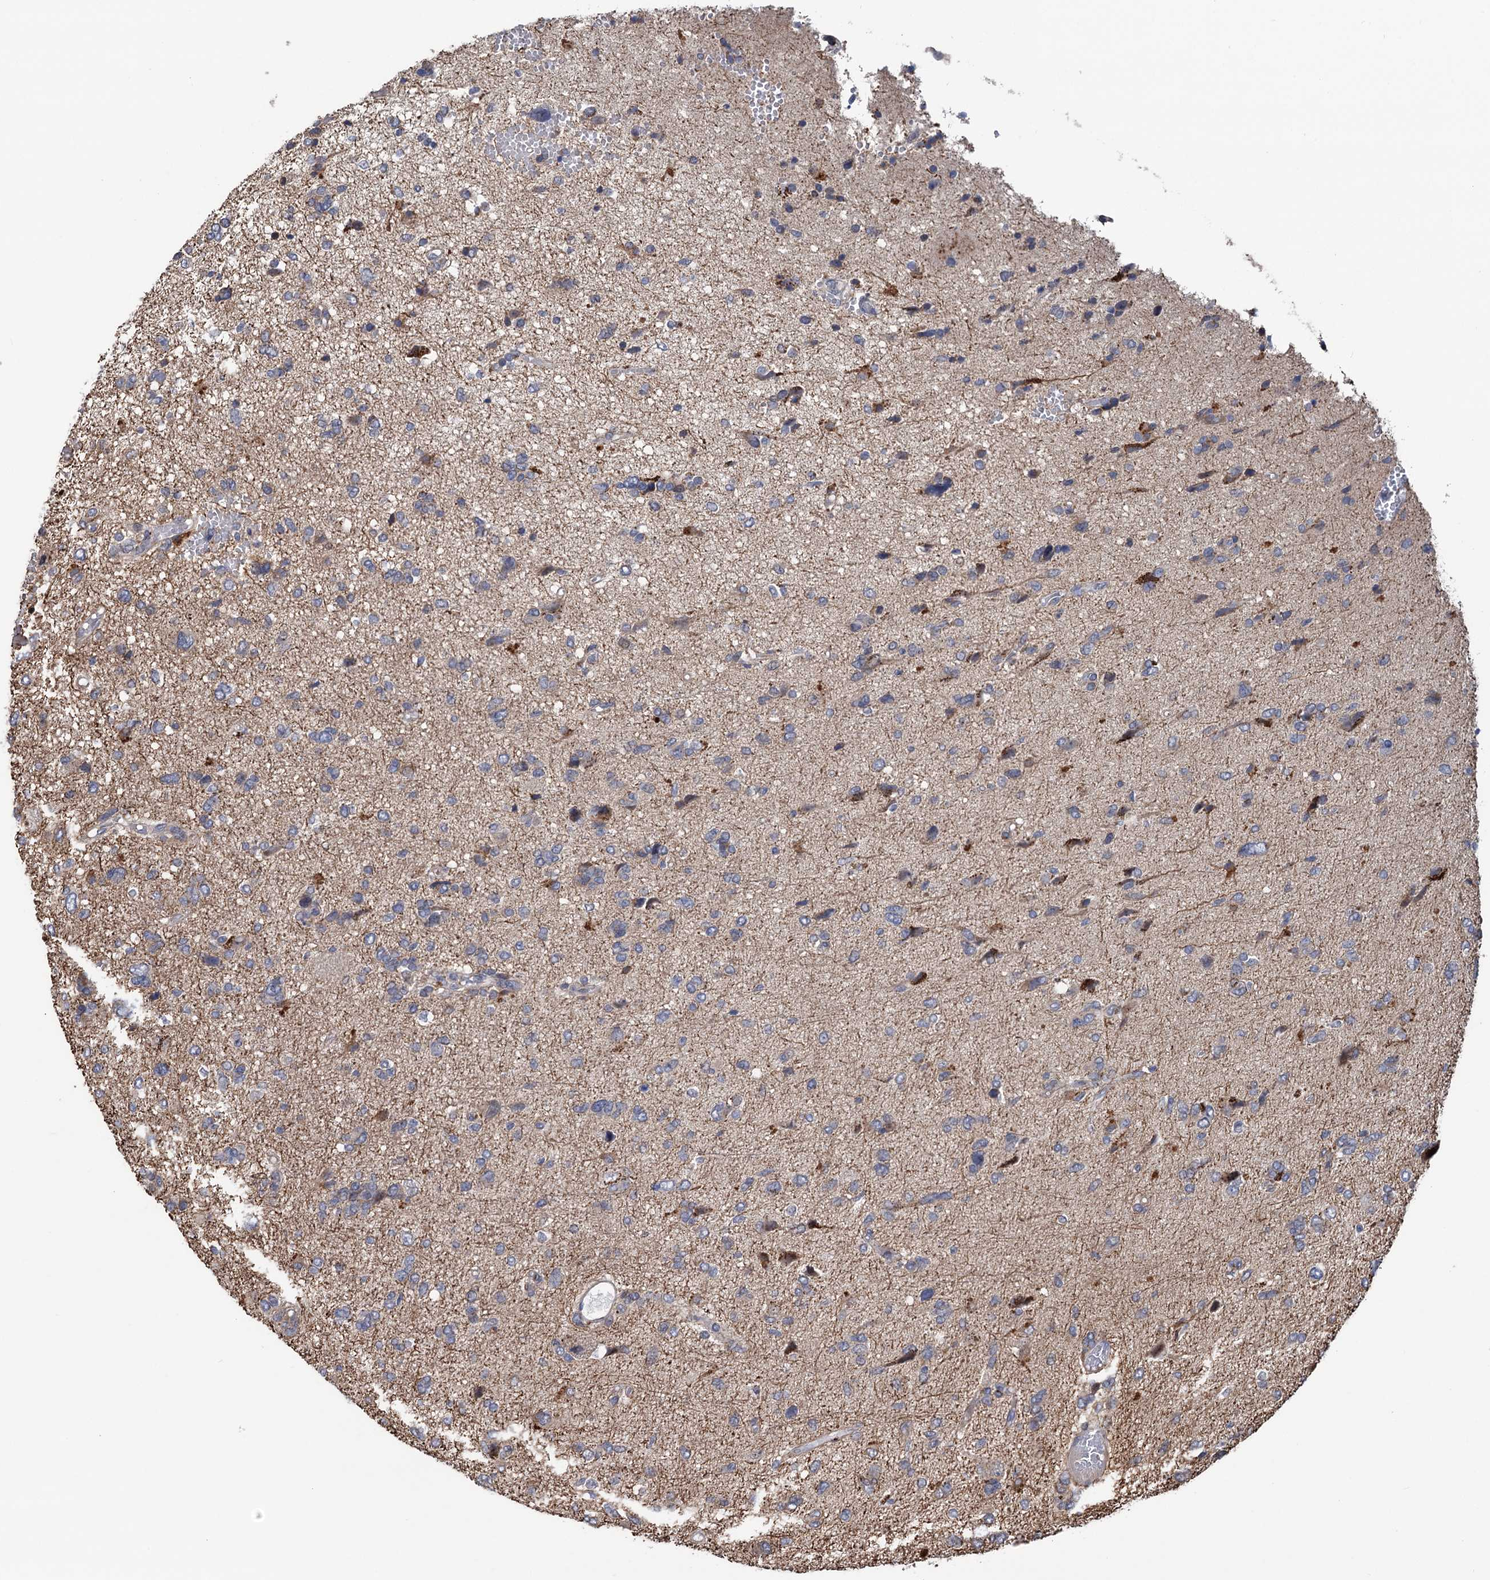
{"staining": {"intensity": "negative", "quantity": "none", "location": "none"}, "tissue": "glioma", "cell_type": "Tumor cells", "image_type": "cancer", "snomed": [{"axis": "morphology", "description": "Glioma, malignant, High grade"}, {"axis": "topography", "description": "Brain"}], "caption": "Tumor cells are negative for brown protein staining in glioma.", "gene": "UBR1", "patient": {"sex": "female", "age": 59}}